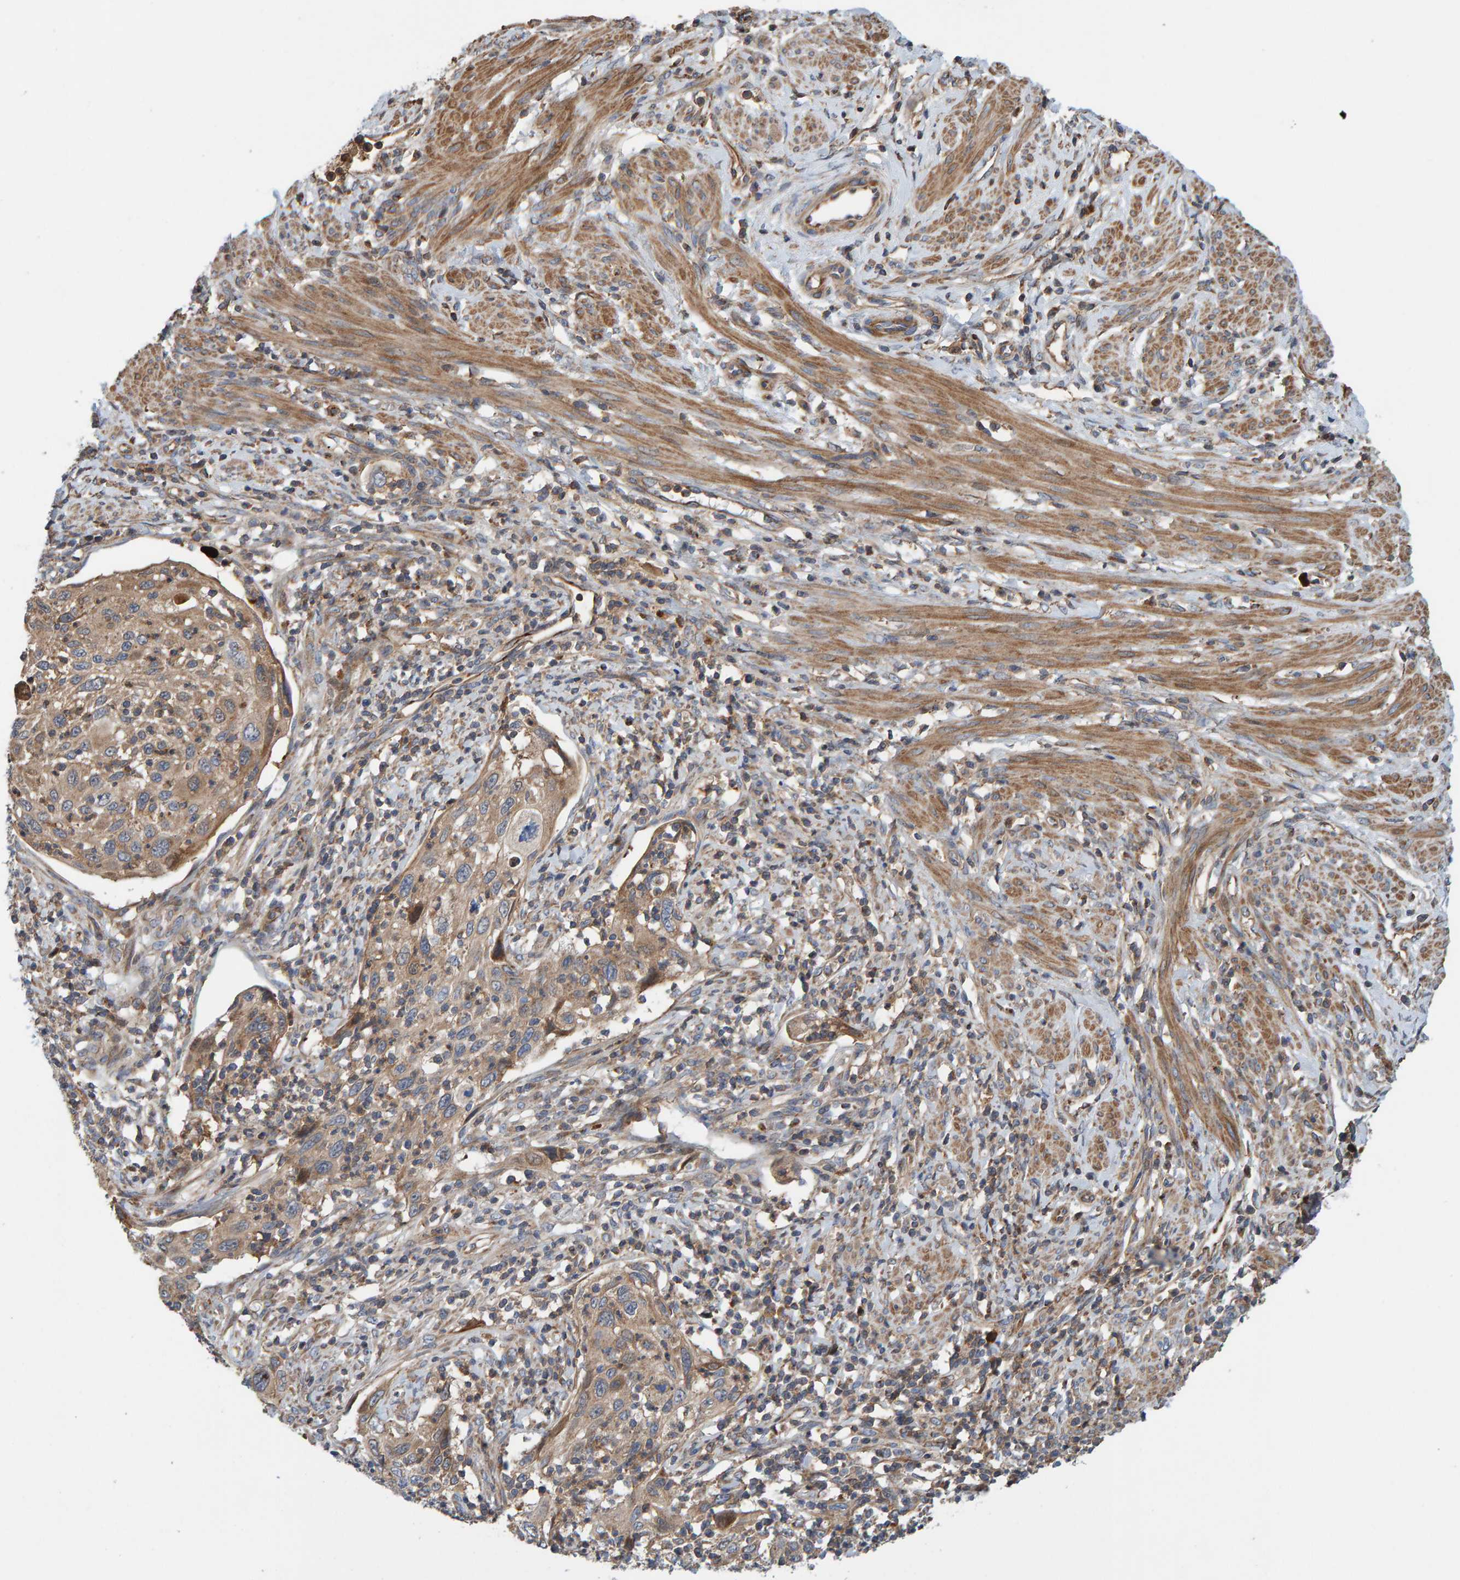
{"staining": {"intensity": "weak", "quantity": ">75%", "location": "cytoplasmic/membranous"}, "tissue": "cervical cancer", "cell_type": "Tumor cells", "image_type": "cancer", "snomed": [{"axis": "morphology", "description": "Squamous cell carcinoma, NOS"}, {"axis": "topography", "description": "Cervix"}], "caption": "Cervical squamous cell carcinoma stained with DAB (3,3'-diaminobenzidine) immunohistochemistry (IHC) shows low levels of weak cytoplasmic/membranous staining in about >75% of tumor cells.", "gene": "KIAA0753", "patient": {"sex": "female", "age": 70}}